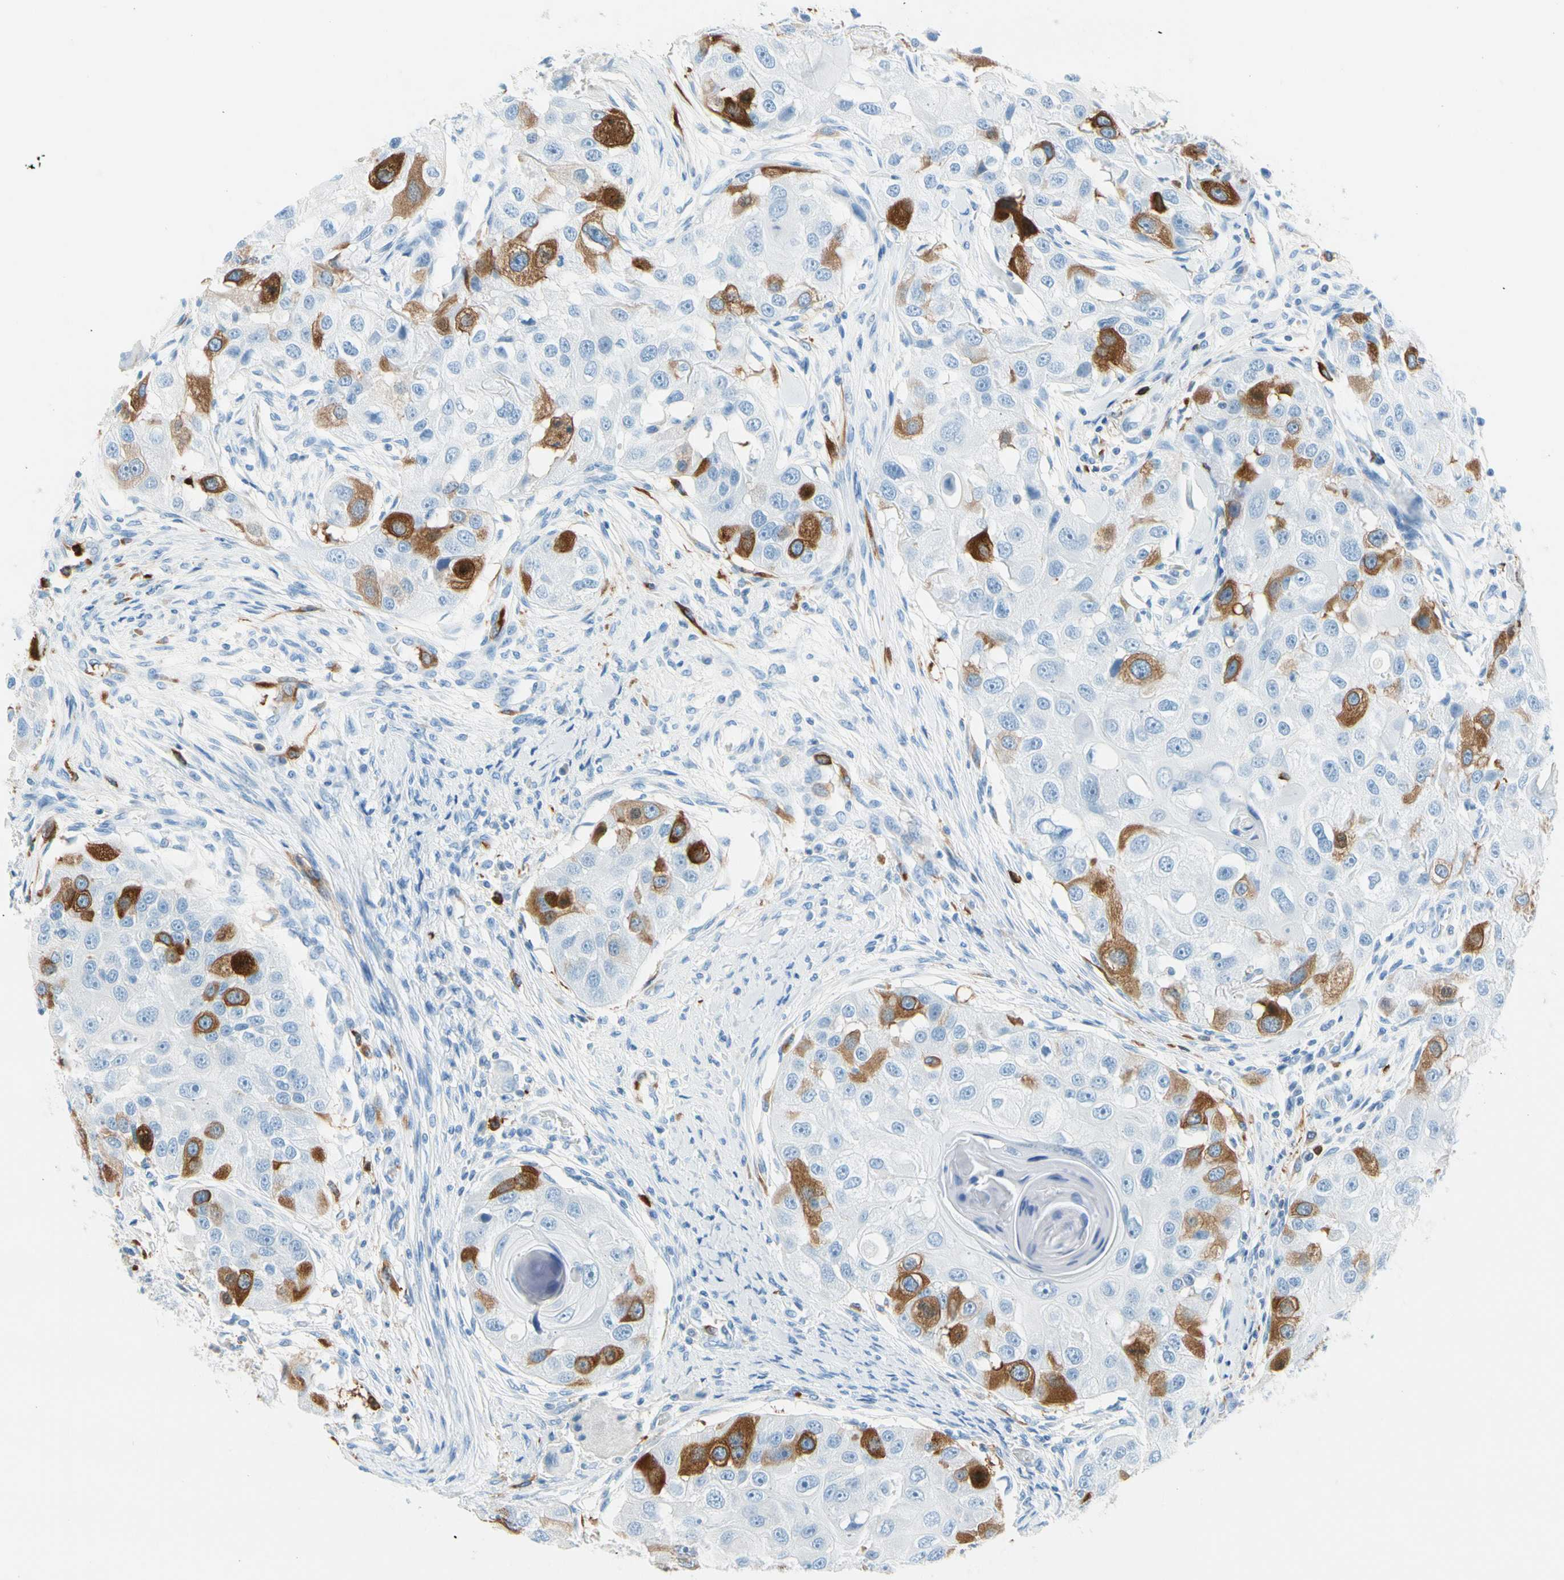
{"staining": {"intensity": "moderate", "quantity": "<25%", "location": "cytoplasmic/membranous"}, "tissue": "head and neck cancer", "cell_type": "Tumor cells", "image_type": "cancer", "snomed": [{"axis": "morphology", "description": "Normal tissue, NOS"}, {"axis": "morphology", "description": "Squamous cell carcinoma, NOS"}, {"axis": "topography", "description": "Skeletal muscle"}, {"axis": "topography", "description": "Head-Neck"}], "caption": "Moderate cytoplasmic/membranous staining for a protein is identified in approximately <25% of tumor cells of head and neck cancer (squamous cell carcinoma) using IHC.", "gene": "TACC3", "patient": {"sex": "male", "age": 51}}